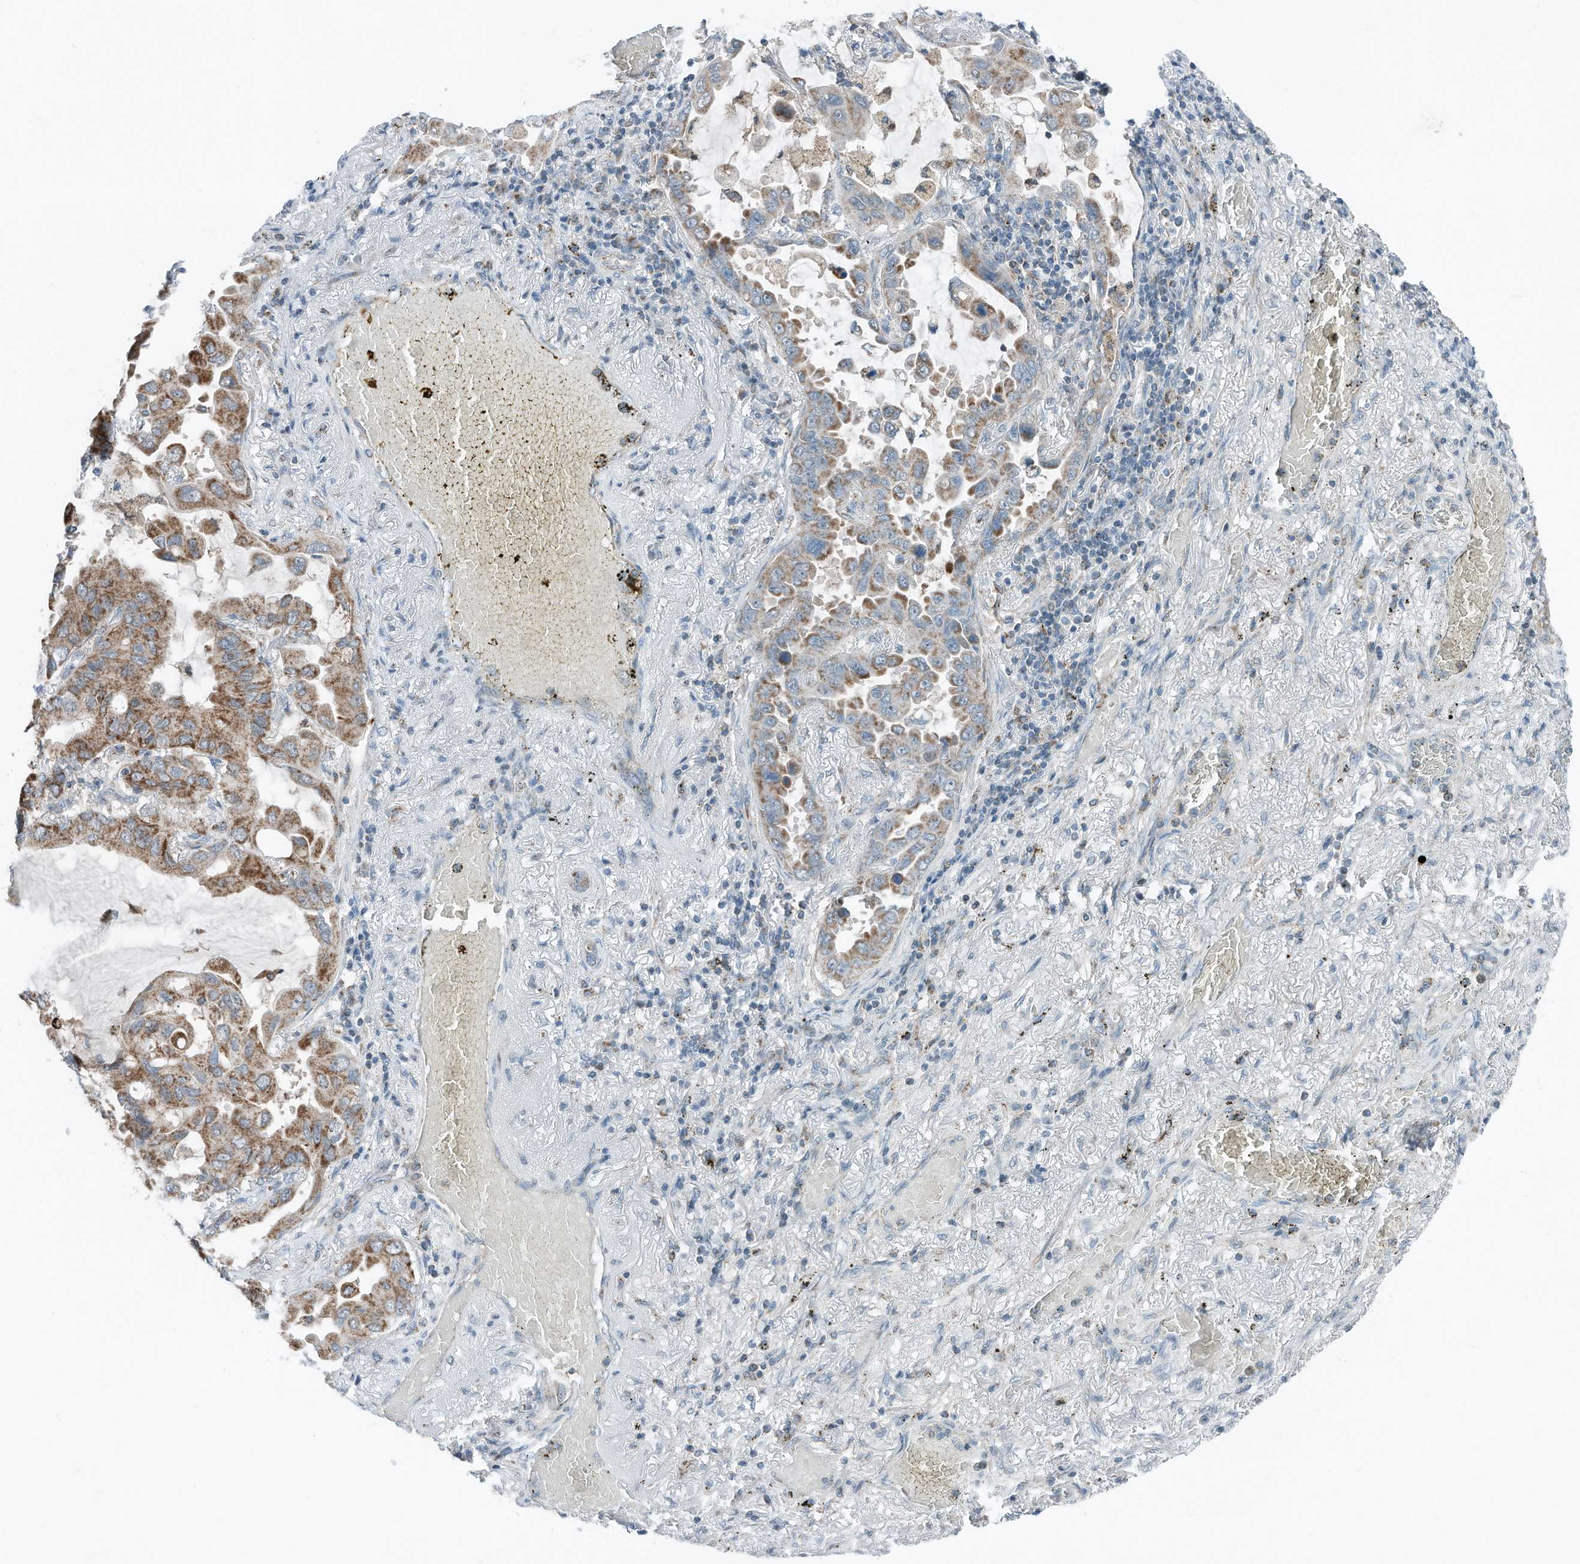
{"staining": {"intensity": "moderate", "quantity": ">75%", "location": "cytoplasmic/membranous"}, "tissue": "lung cancer", "cell_type": "Tumor cells", "image_type": "cancer", "snomed": [{"axis": "morphology", "description": "Adenocarcinoma, NOS"}, {"axis": "topography", "description": "Lung"}], "caption": "There is medium levels of moderate cytoplasmic/membranous staining in tumor cells of adenocarcinoma (lung), as demonstrated by immunohistochemical staining (brown color).", "gene": "RMND1", "patient": {"sex": "male", "age": 64}}